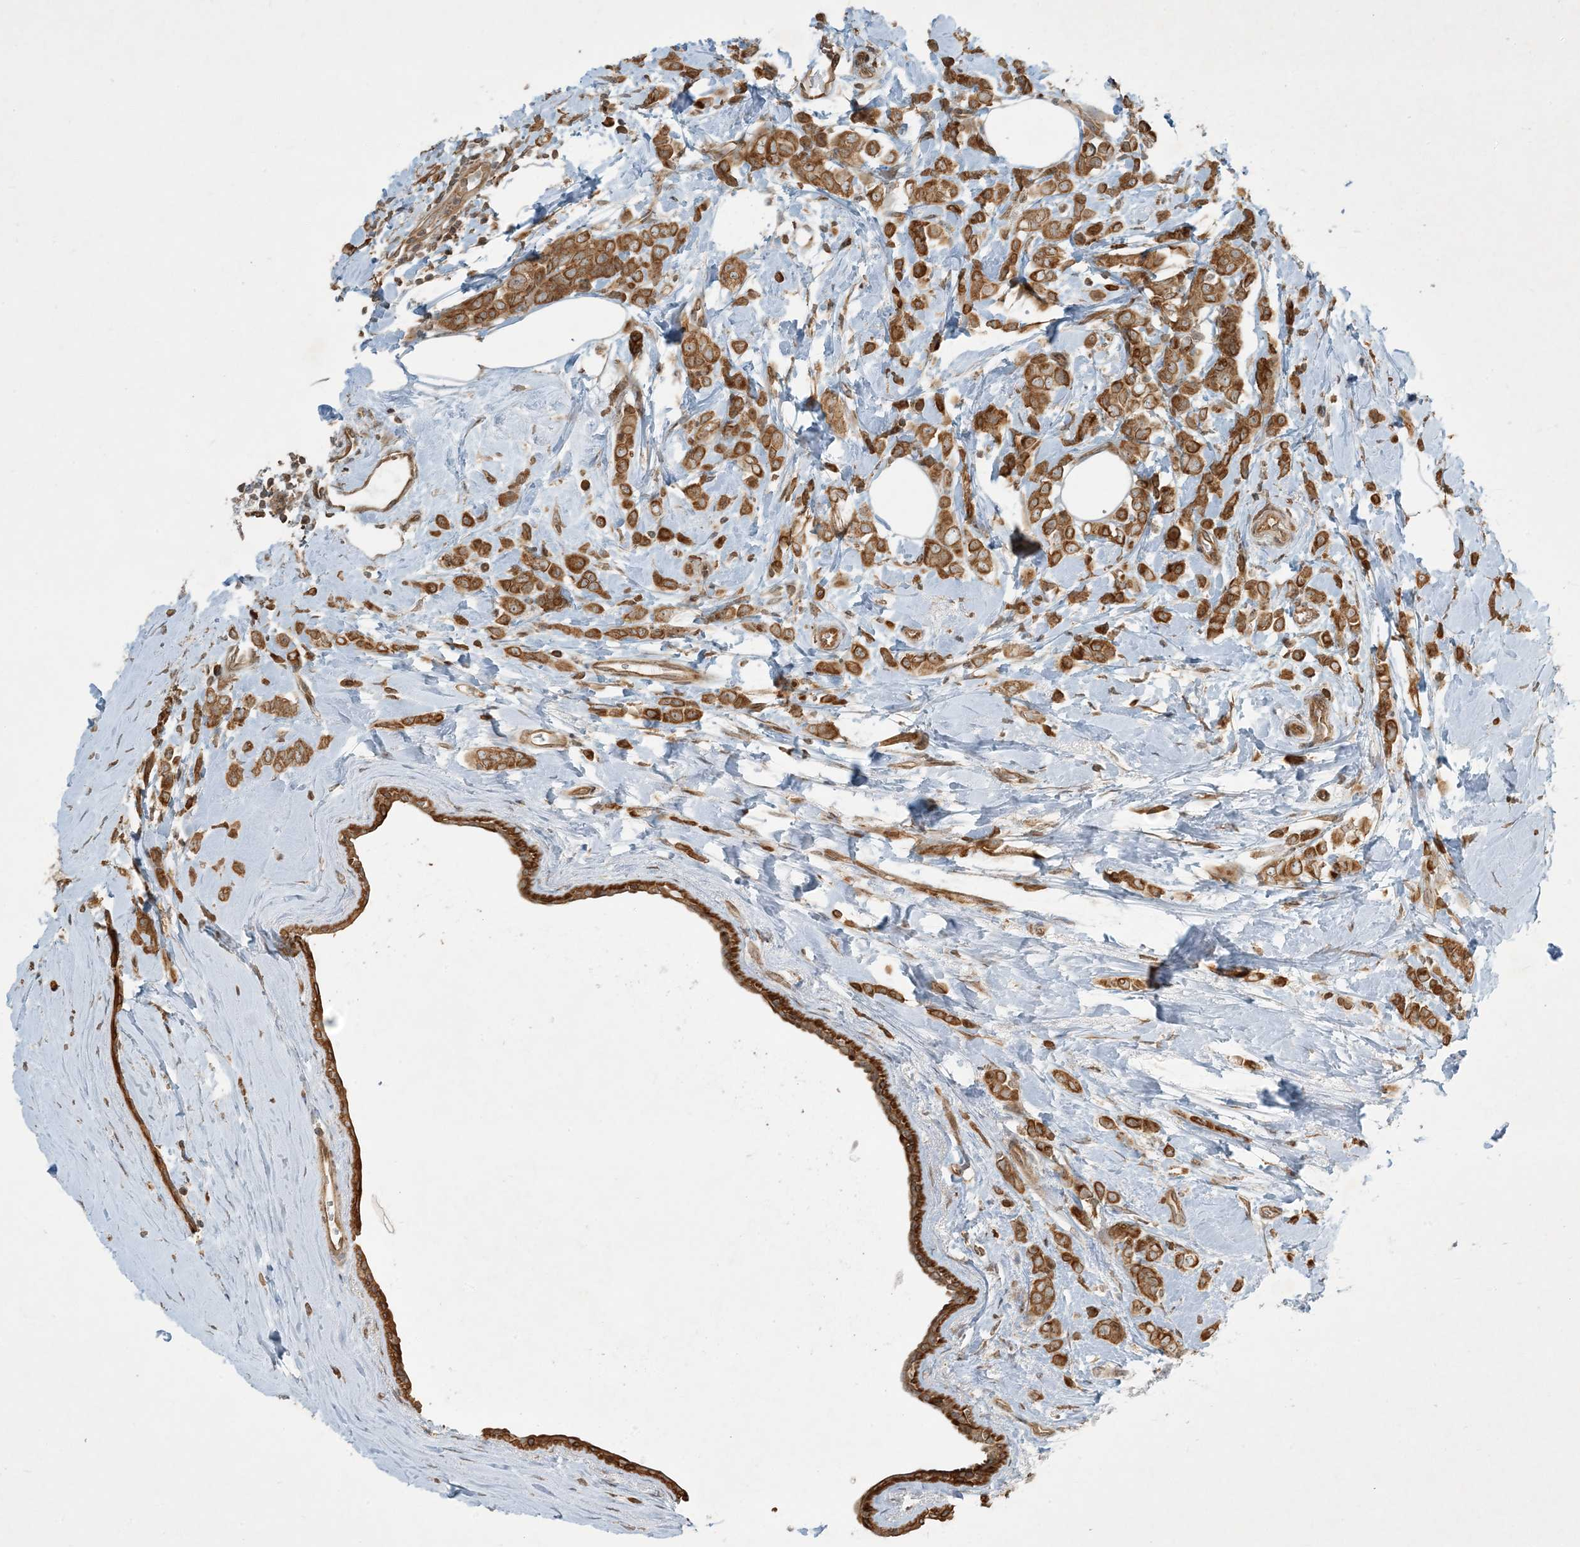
{"staining": {"intensity": "moderate", "quantity": ">75%", "location": "cytoplasmic/membranous"}, "tissue": "breast cancer", "cell_type": "Tumor cells", "image_type": "cancer", "snomed": [{"axis": "morphology", "description": "Lobular carcinoma"}, {"axis": "topography", "description": "Breast"}], "caption": "Brown immunohistochemical staining in human lobular carcinoma (breast) reveals moderate cytoplasmic/membranous expression in about >75% of tumor cells.", "gene": "COMMD8", "patient": {"sex": "female", "age": 47}}